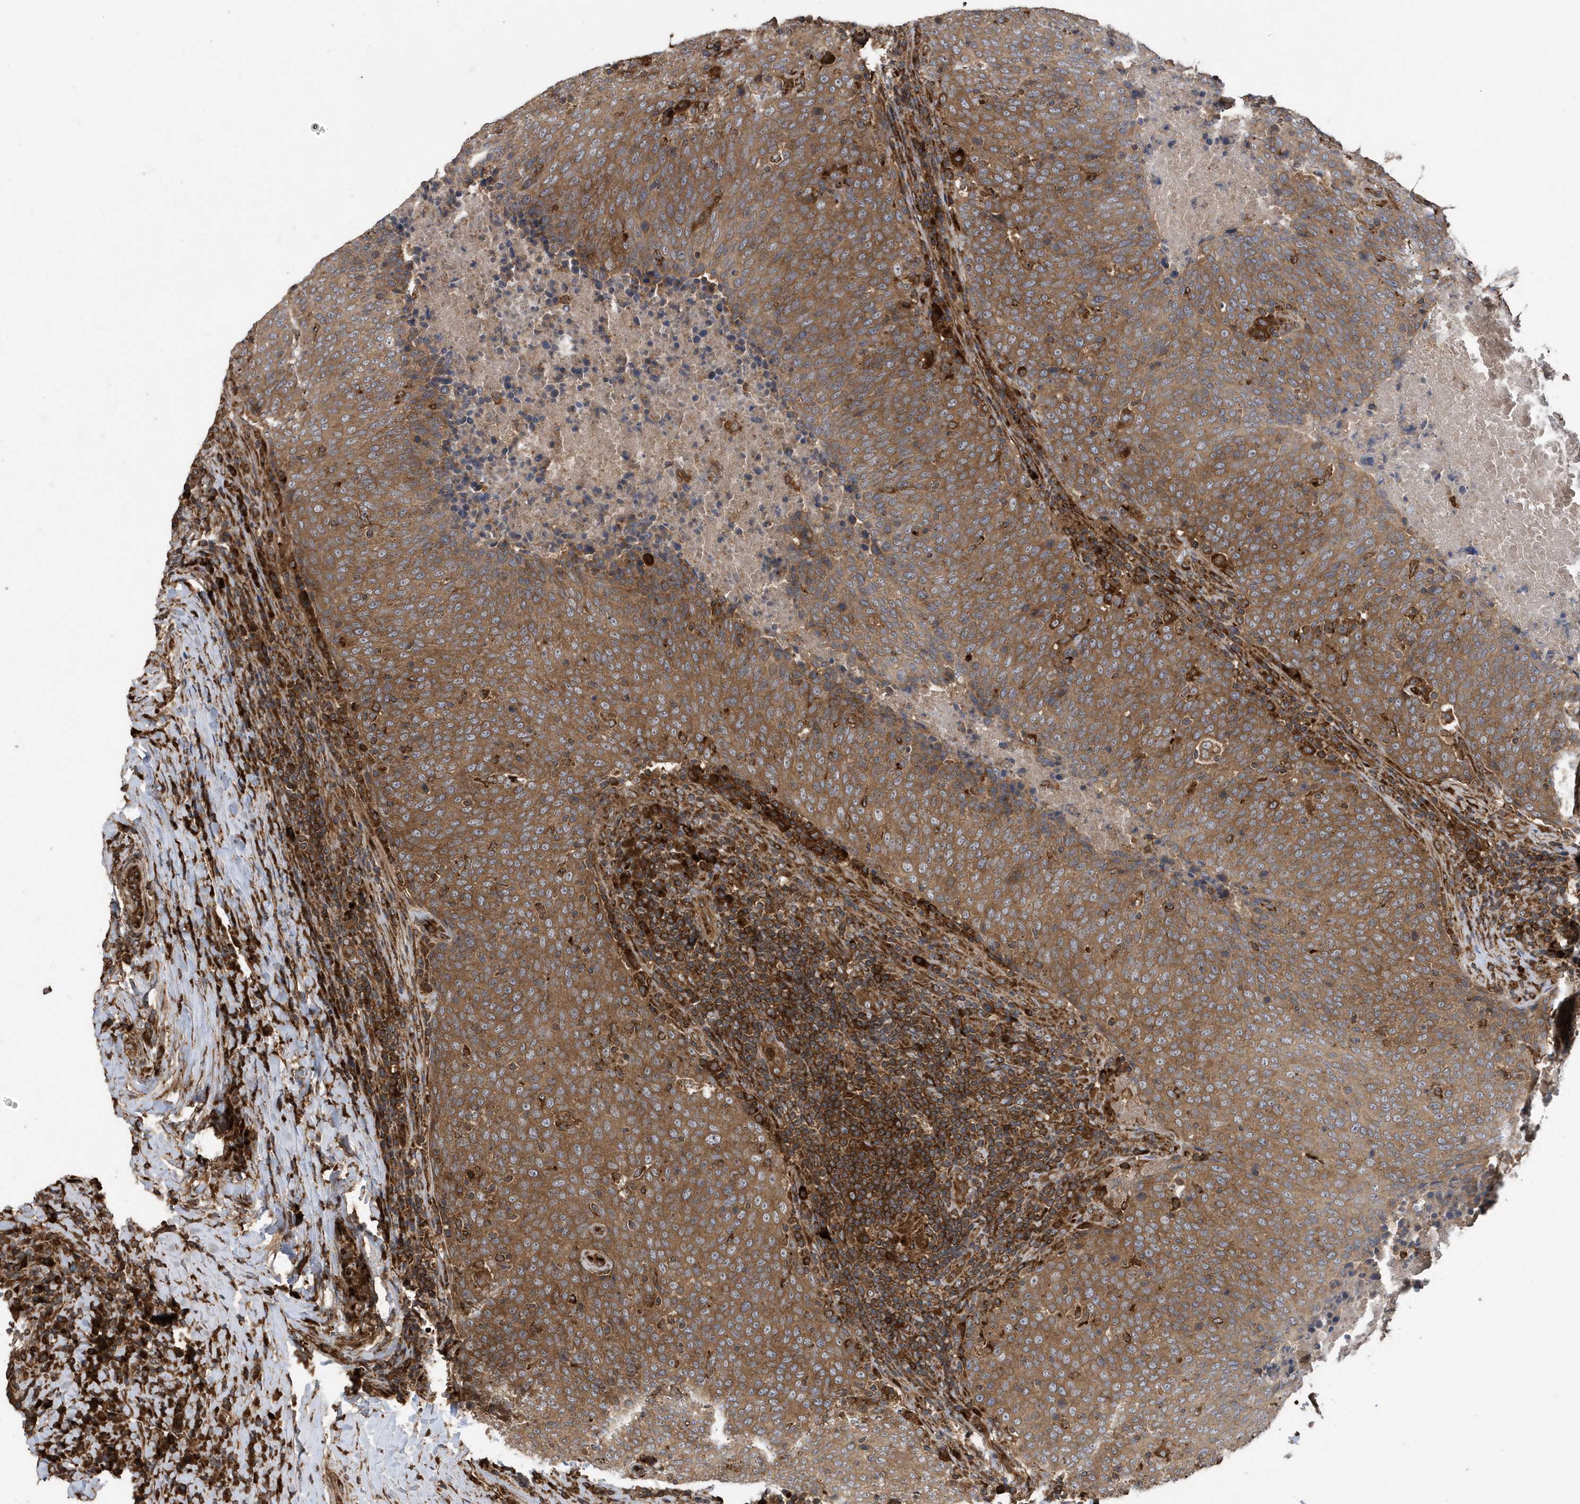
{"staining": {"intensity": "strong", "quantity": ">75%", "location": "cytoplasmic/membranous"}, "tissue": "head and neck cancer", "cell_type": "Tumor cells", "image_type": "cancer", "snomed": [{"axis": "morphology", "description": "Squamous cell carcinoma, NOS"}, {"axis": "morphology", "description": "Squamous cell carcinoma, metastatic, NOS"}, {"axis": "topography", "description": "Lymph node"}, {"axis": "topography", "description": "Head-Neck"}], "caption": "Immunohistochemistry photomicrograph of neoplastic tissue: human squamous cell carcinoma (head and neck) stained using immunohistochemistry exhibits high levels of strong protein expression localized specifically in the cytoplasmic/membranous of tumor cells, appearing as a cytoplasmic/membranous brown color.", "gene": "WASHC5", "patient": {"sex": "male", "age": 62}}